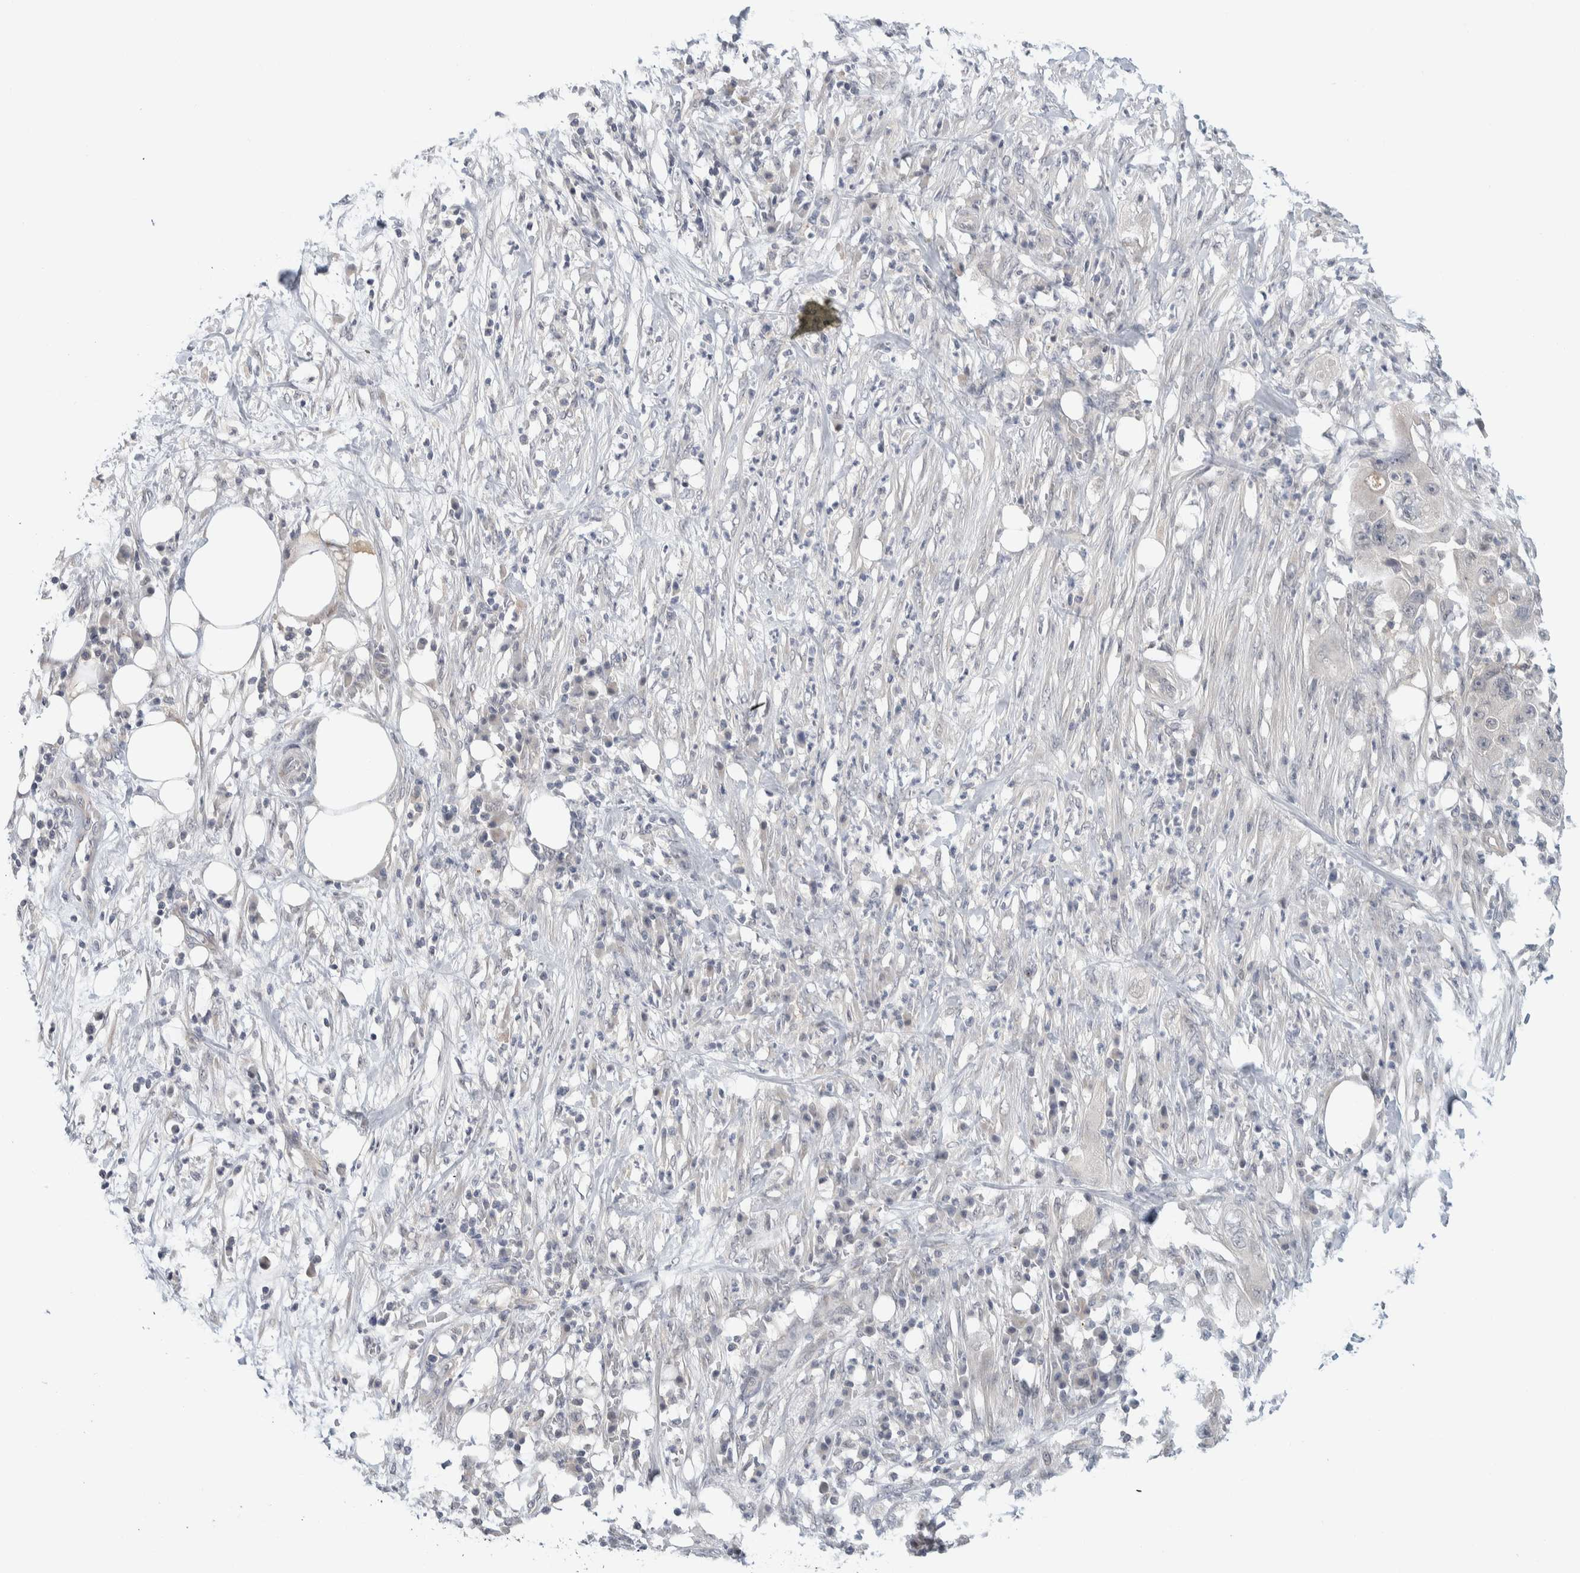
{"staining": {"intensity": "negative", "quantity": "none", "location": "none"}, "tissue": "pancreatic cancer", "cell_type": "Tumor cells", "image_type": "cancer", "snomed": [{"axis": "morphology", "description": "Adenocarcinoma, NOS"}, {"axis": "topography", "description": "Pancreas"}], "caption": "Immunohistochemistry (IHC) of human pancreatic cancer (adenocarcinoma) demonstrates no staining in tumor cells.", "gene": "NCR3LG1", "patient": {"sex": "female", "age": 78}}